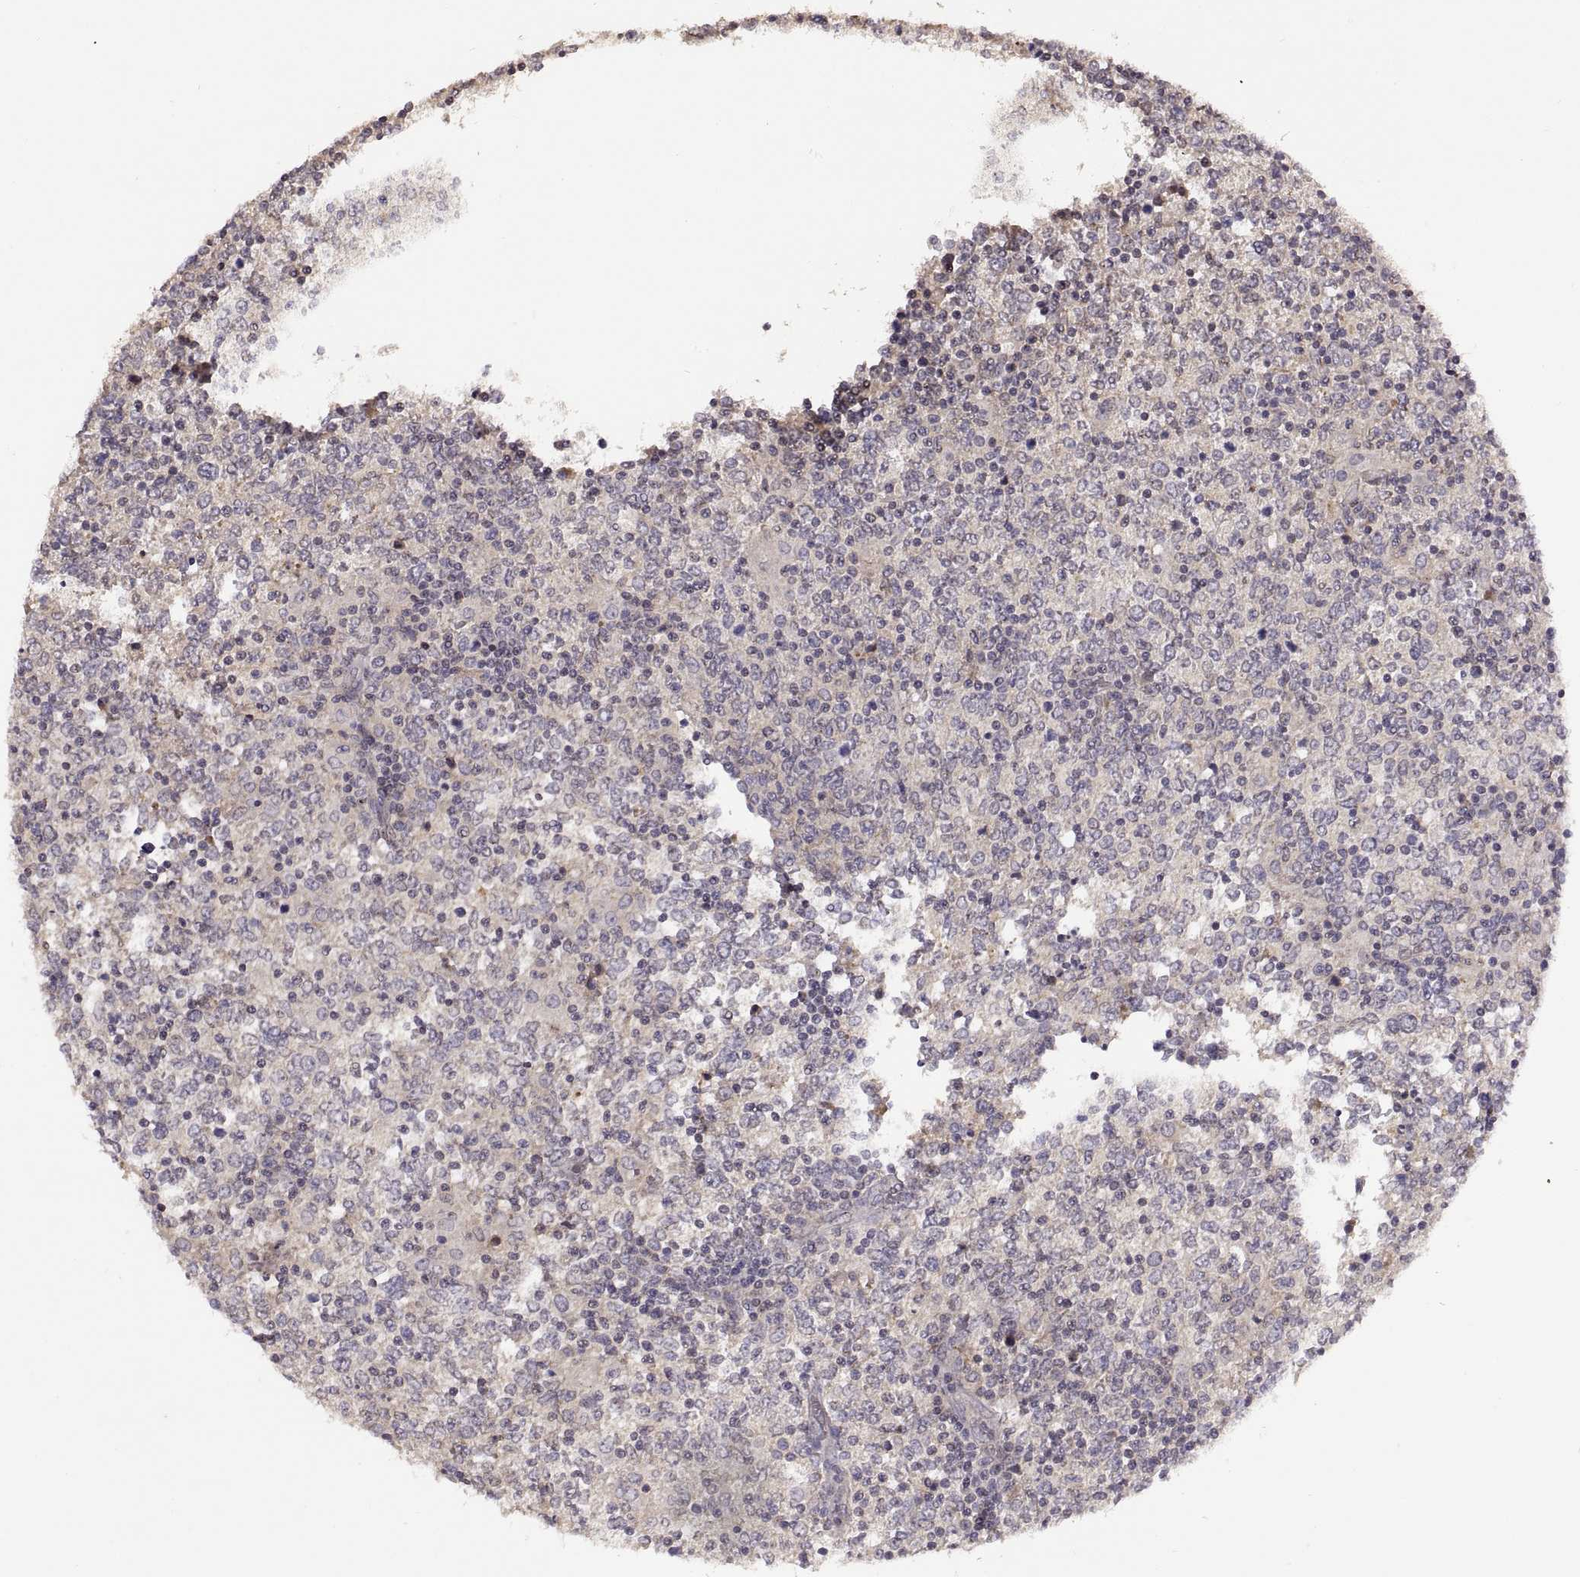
{"staining": {"intensity": "negative", "quantity": "none", "location": "none"}, "tissue": "lymphoma", "cell_type": "Tumor cells", "image_type": "cancer", "snomed": [{"axis": "morphology", "description": "Malignant lymphoma, non-Hodgkin's type, High grade"}, {"axis": "topography", "description": "Lymph node"}], "caption": "Immunohistochemistry of human malignant lymphoma, non-Hodgkin's type (high-grade) demonstrates no positivity in tumor cells. (DAB immunohistochemistry (IHC), high magnification).", "gene": "NMNAT2", "patient": {"sex": "female", "age": 84}}